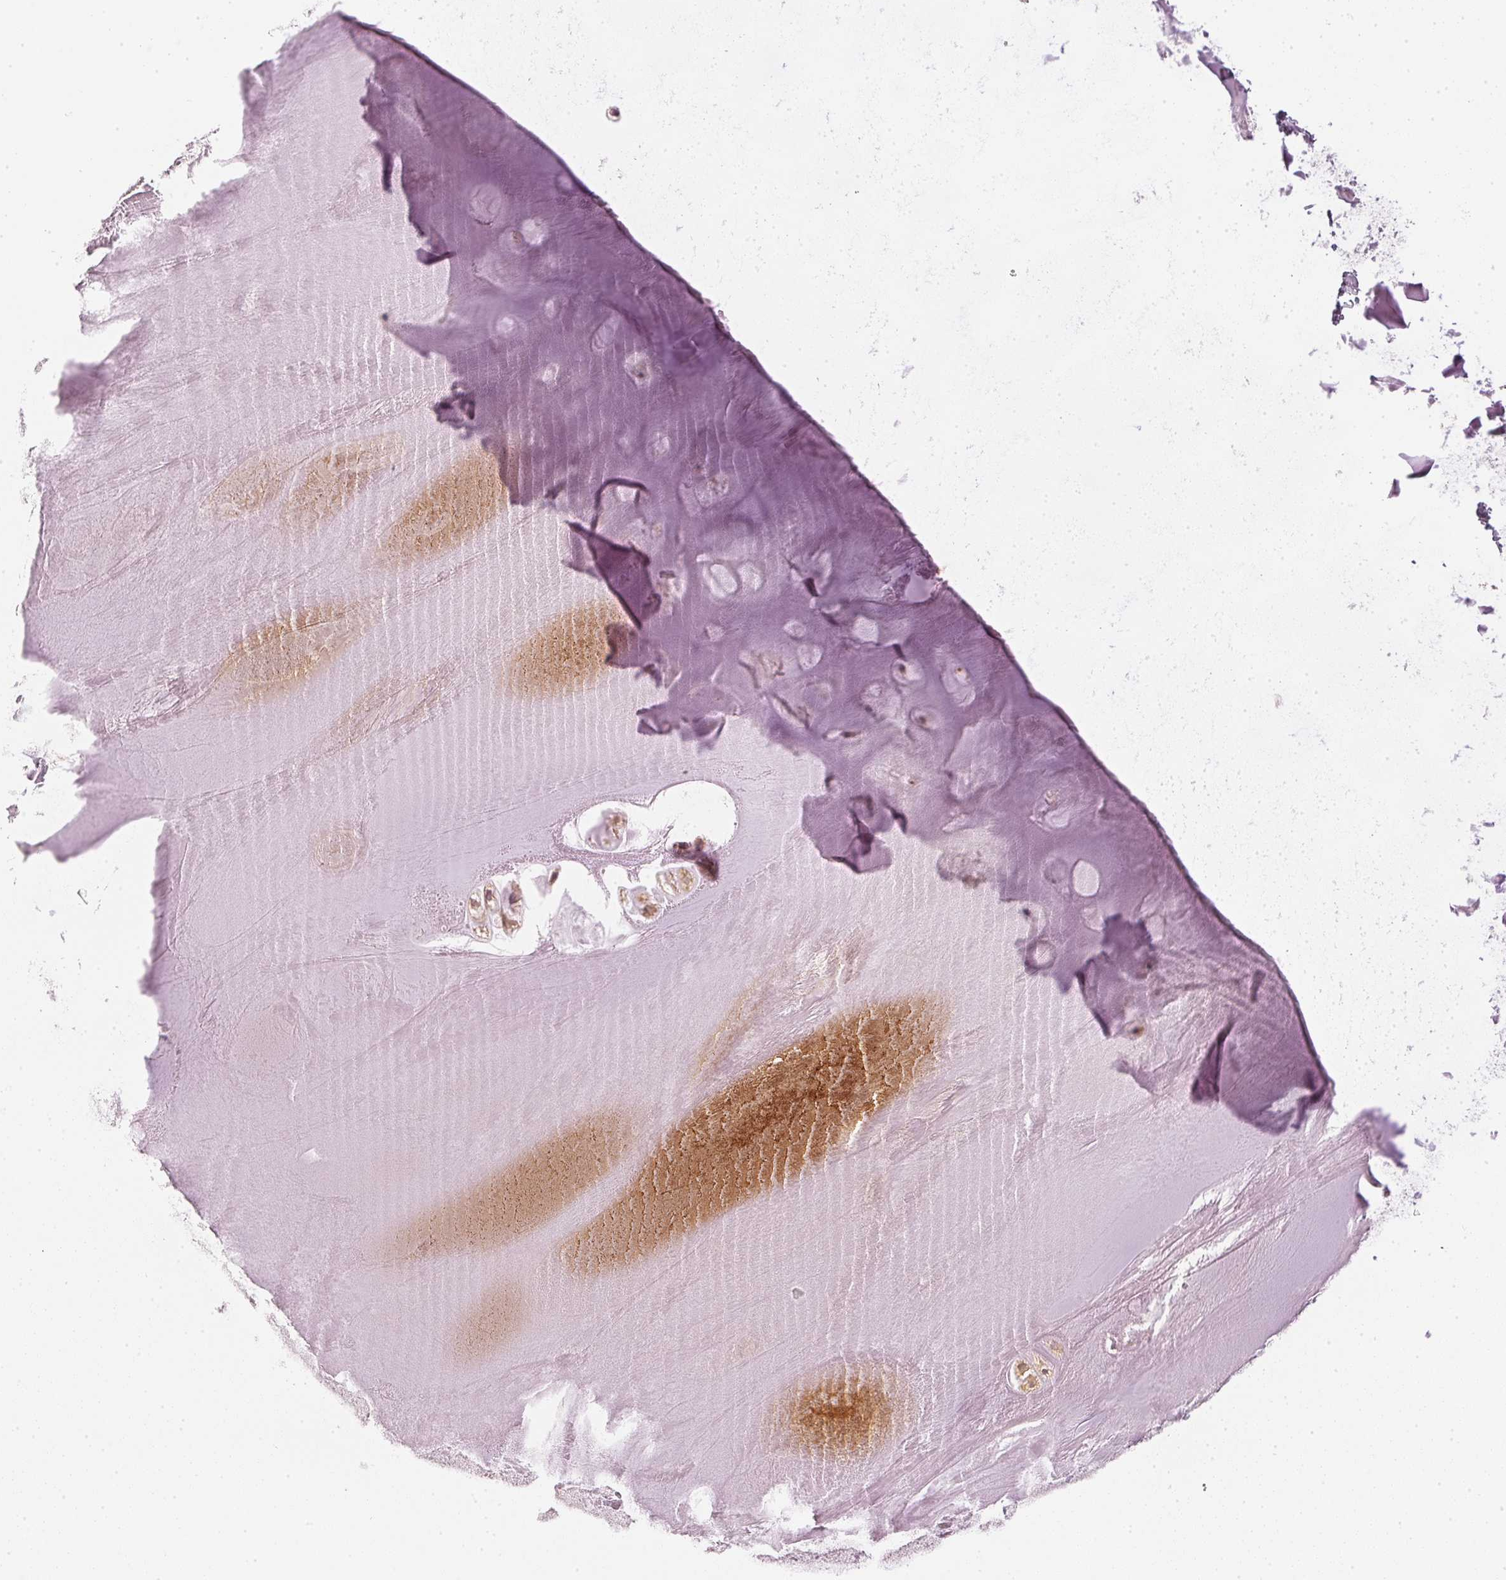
{"staining": {"intensity": "negative", "quantity": "none", "location": "none"}, "tissue": "adipose tissue", "cell_type": "Adipocytes", "image_type": "normal", "snomed": [{"axis": "morphology", "description": "Normal tissue, NOS"}, {"axis": "morphology", "description": "Squamous cell carcinoma, NOS"}, {"axis": "topography", "description": "Cartilage tissue"}, {"axis": "topography", "description": "Bronchus"}, {"axis": "topography", "description": "Lung"}], "caption": "IHC image of normal human adipose tissue stained for a protein (brown), which displays no positivity in adipocytes.", "gene": "APLP1", "patient": {"sex": "male", "age": 66}}